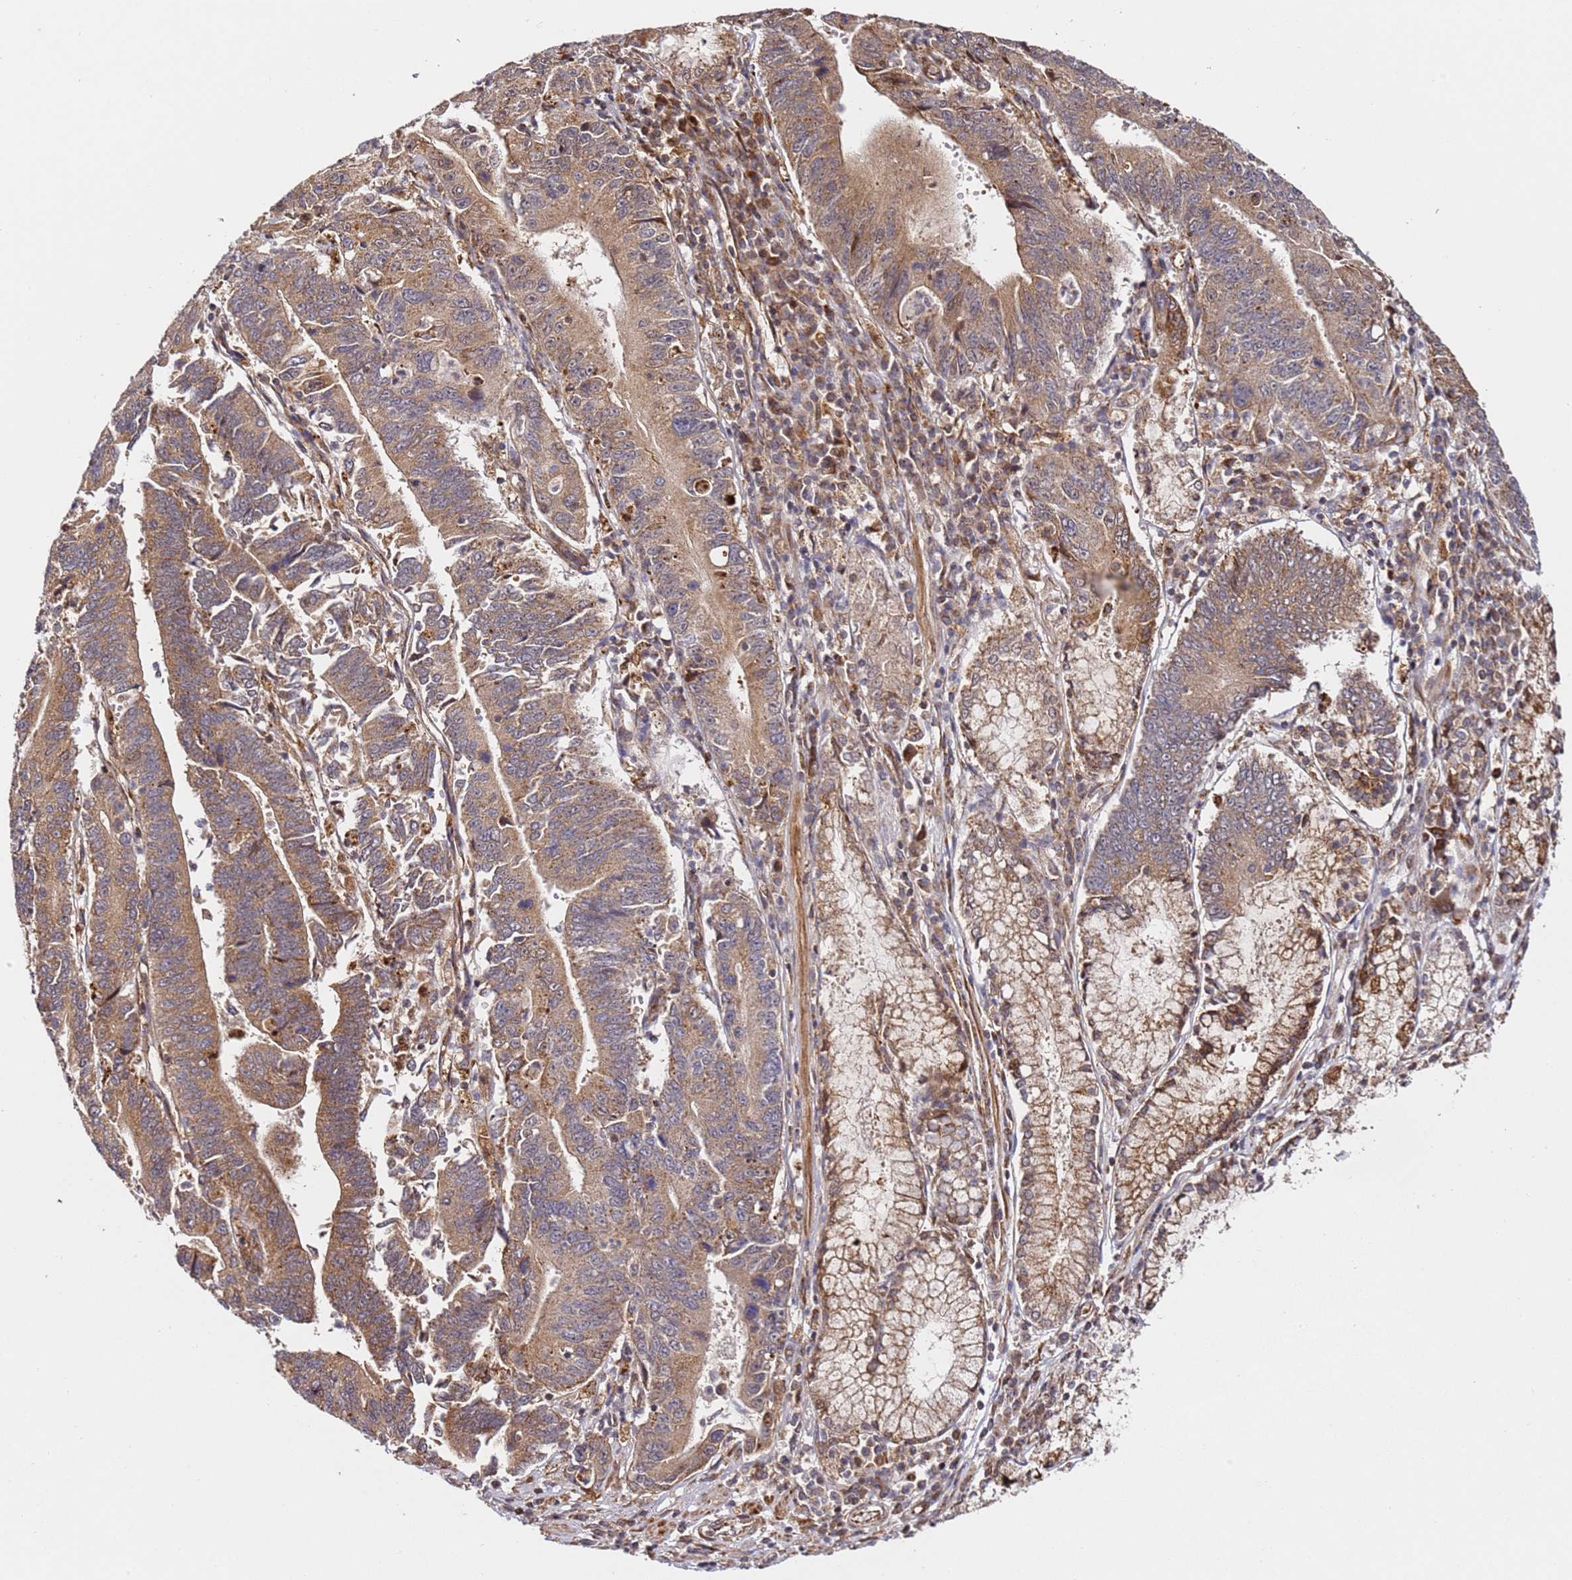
{"staining": {"intensity": "moderate", "quantity": ">75%", "location": "cytoplasmic/membranous"}, "tissue": "stomach cancer", "cell_type": "Tumor cells", "image_type": "cancer", "snomed": [{"axis": "morphology", "description": "Adenocarcinoma, NOS"}, {"axis": "topography", "description": "Stomach"}], "caption": "IHC image of stomach cancer stained for a protein (brown), which displays medium levels of moderate cytoplasmic/membranous positivity in approximately >75% of tumor cells.", "gene": "SMOX", "patient": {"sex": "male", "age": 59}}